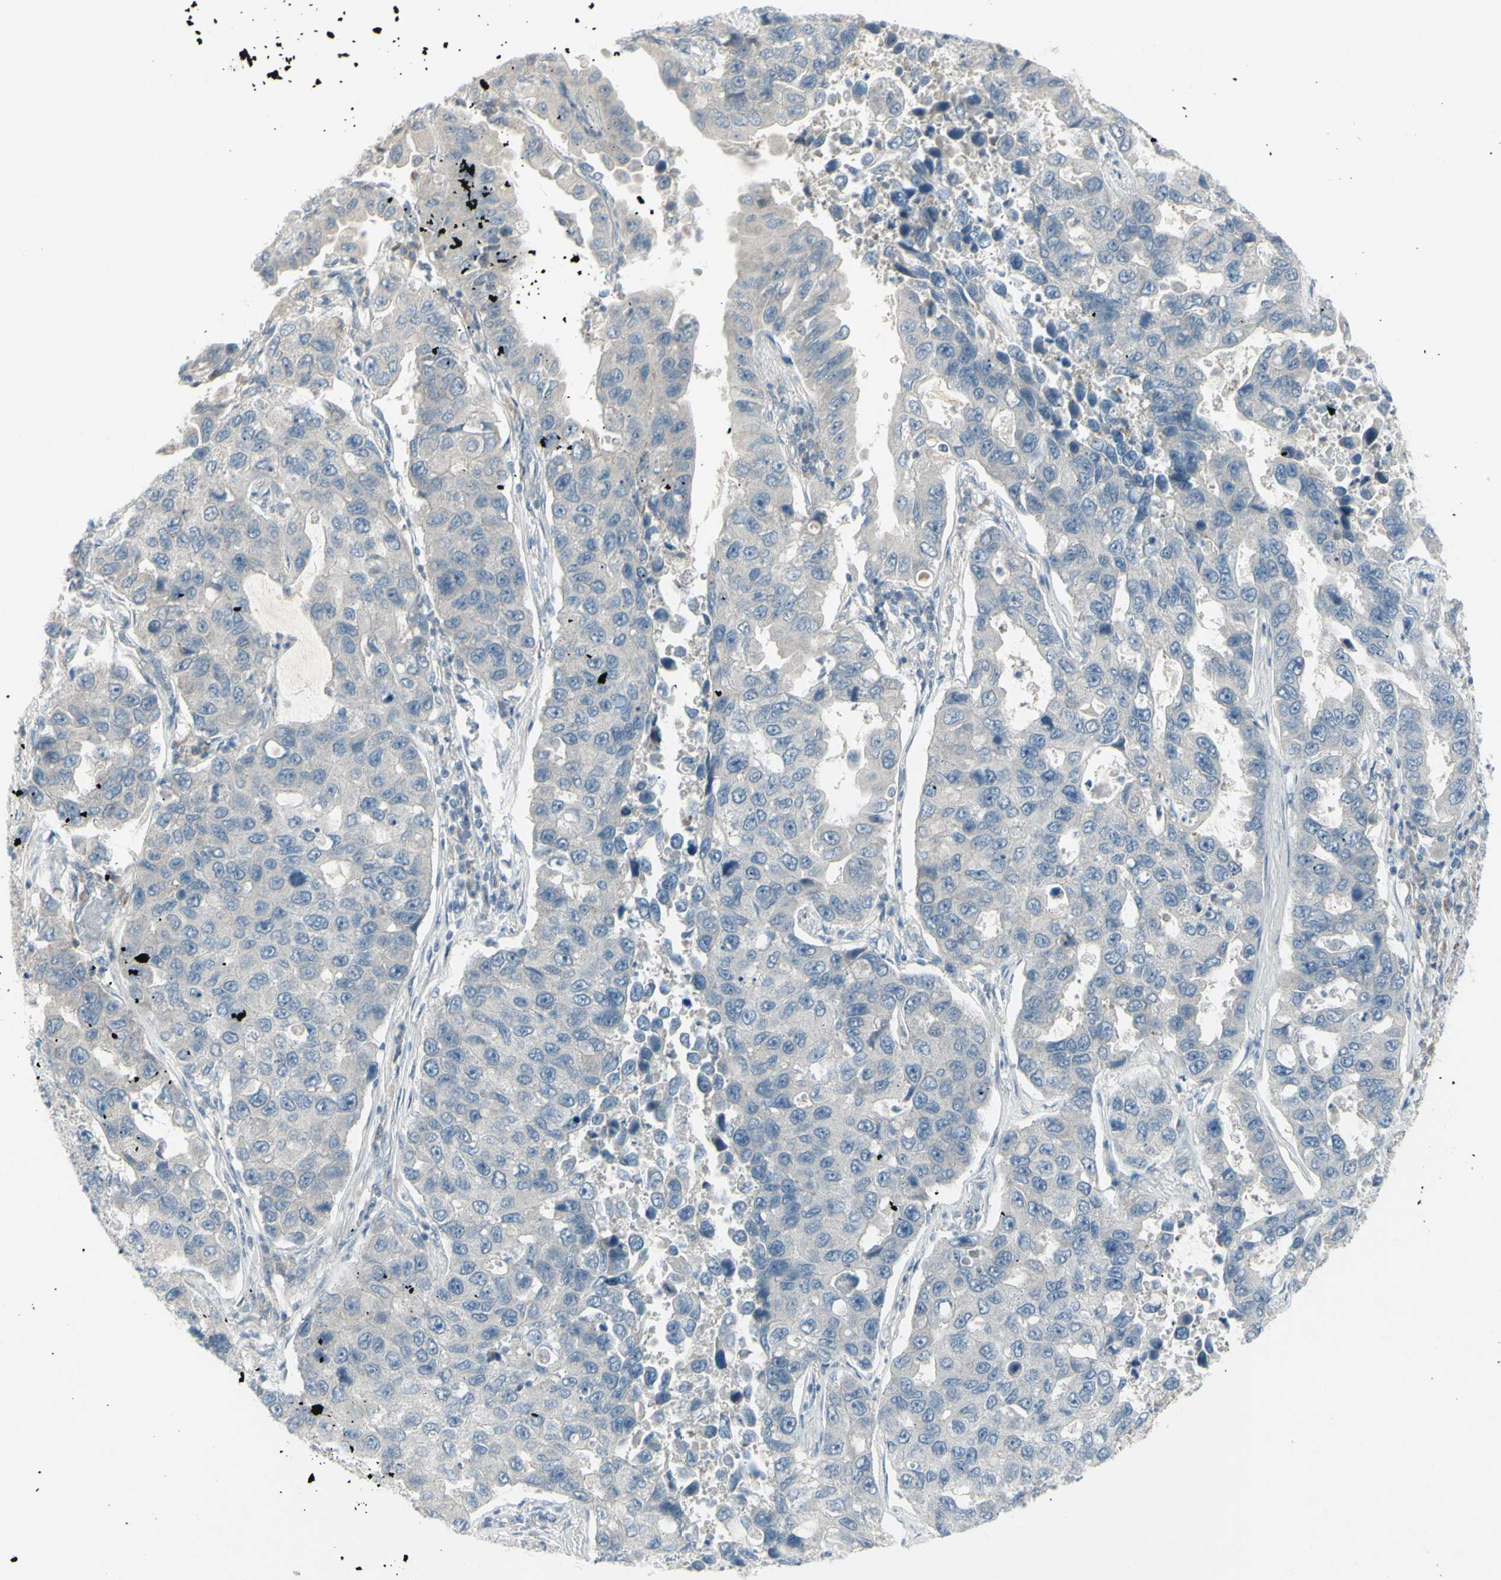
{"staining": {"intensity": "negative", "quantity": "none", "location": "none"}, "tissue": "lung cancer", "cell_type": "Tumor cells", "image_type": "cancer", "snomed": [{"axis": "morphology", "description": "Adenocarcinoma, NOS"}, {"axis": "topography", "description": "Lung"}], "caption": "DAB immunohistochemical staining of lung cancer (adenocarcinoma) displays no significant positivity in tumor cells.", "gene": "SH3GL2", "patient": {"sex": "male", "age": 64}}